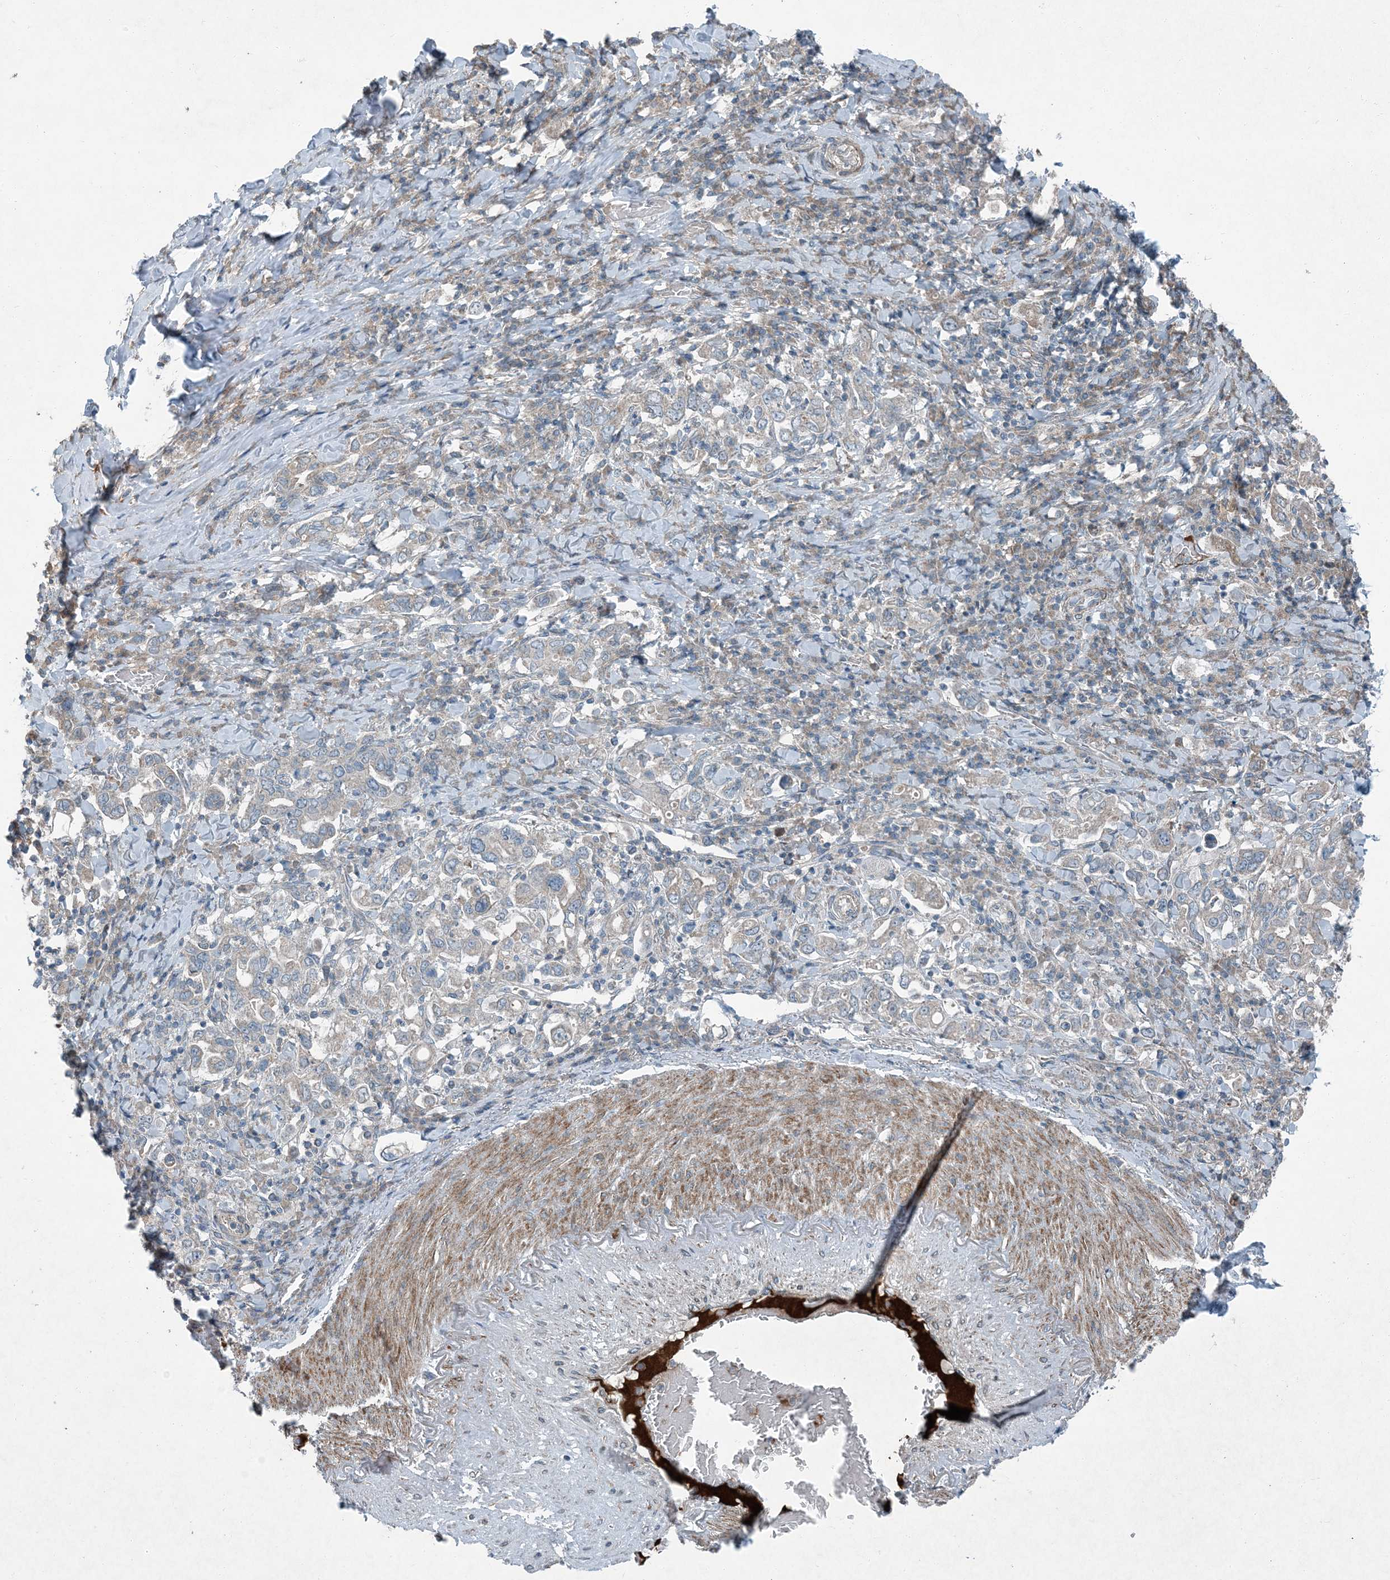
{"staining": {"intensity": "weak", "quantity": "<25%", "location": "cytoplasmic/membranous"}, "tissue": "stomach cancer", "cell_type": "Tumor cells", "image_type": "cancer", "snomed": [{"axis": "morphology", "description": "Adenocarcinoma, NOS"}, {"axis": "topography", "description": "Stomach, upper"}], "caption": "Tumor cells are negative for brown protein staining in stomach cancer.", "gene": "APOM", "patient": {"sex": "male", "age": 62}}